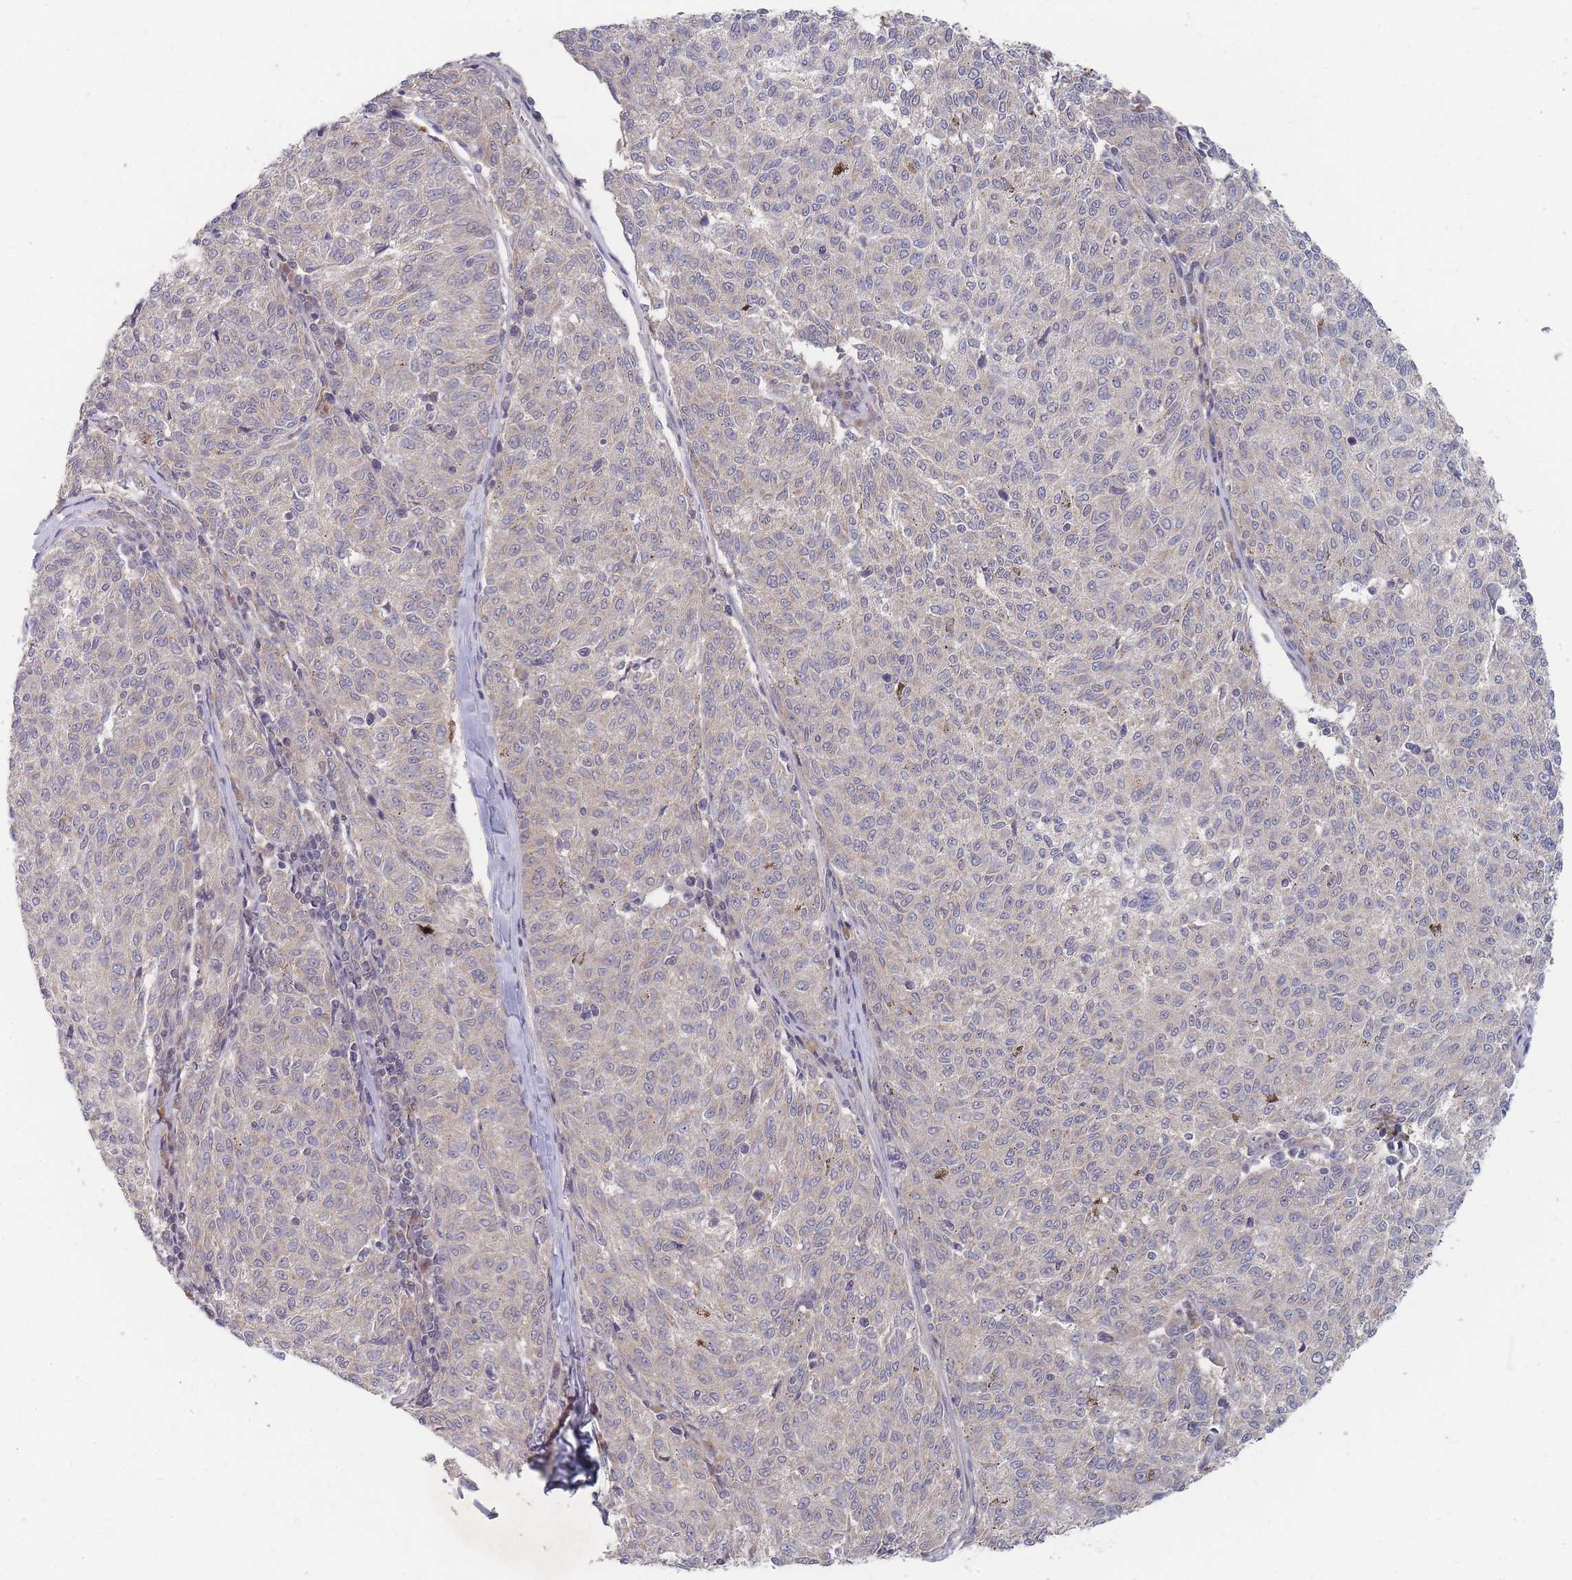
{"staining": {"intensity": "negative", "quantity": "none", "location": "none"}, "tissue": "melanoma", "cell_type": "Tumor cells", "image_type": "cancer", "snomed": [{"axis": "morphology", "description": "Malignant melanoma, NOS"}, {"axis": "topography", "description": "Skin"}], "caption": "Tumor cells are negative for protein expression in human melanoma.", "gene": "SLC35F5", "patient": {"sex": "female", "age": 72}}